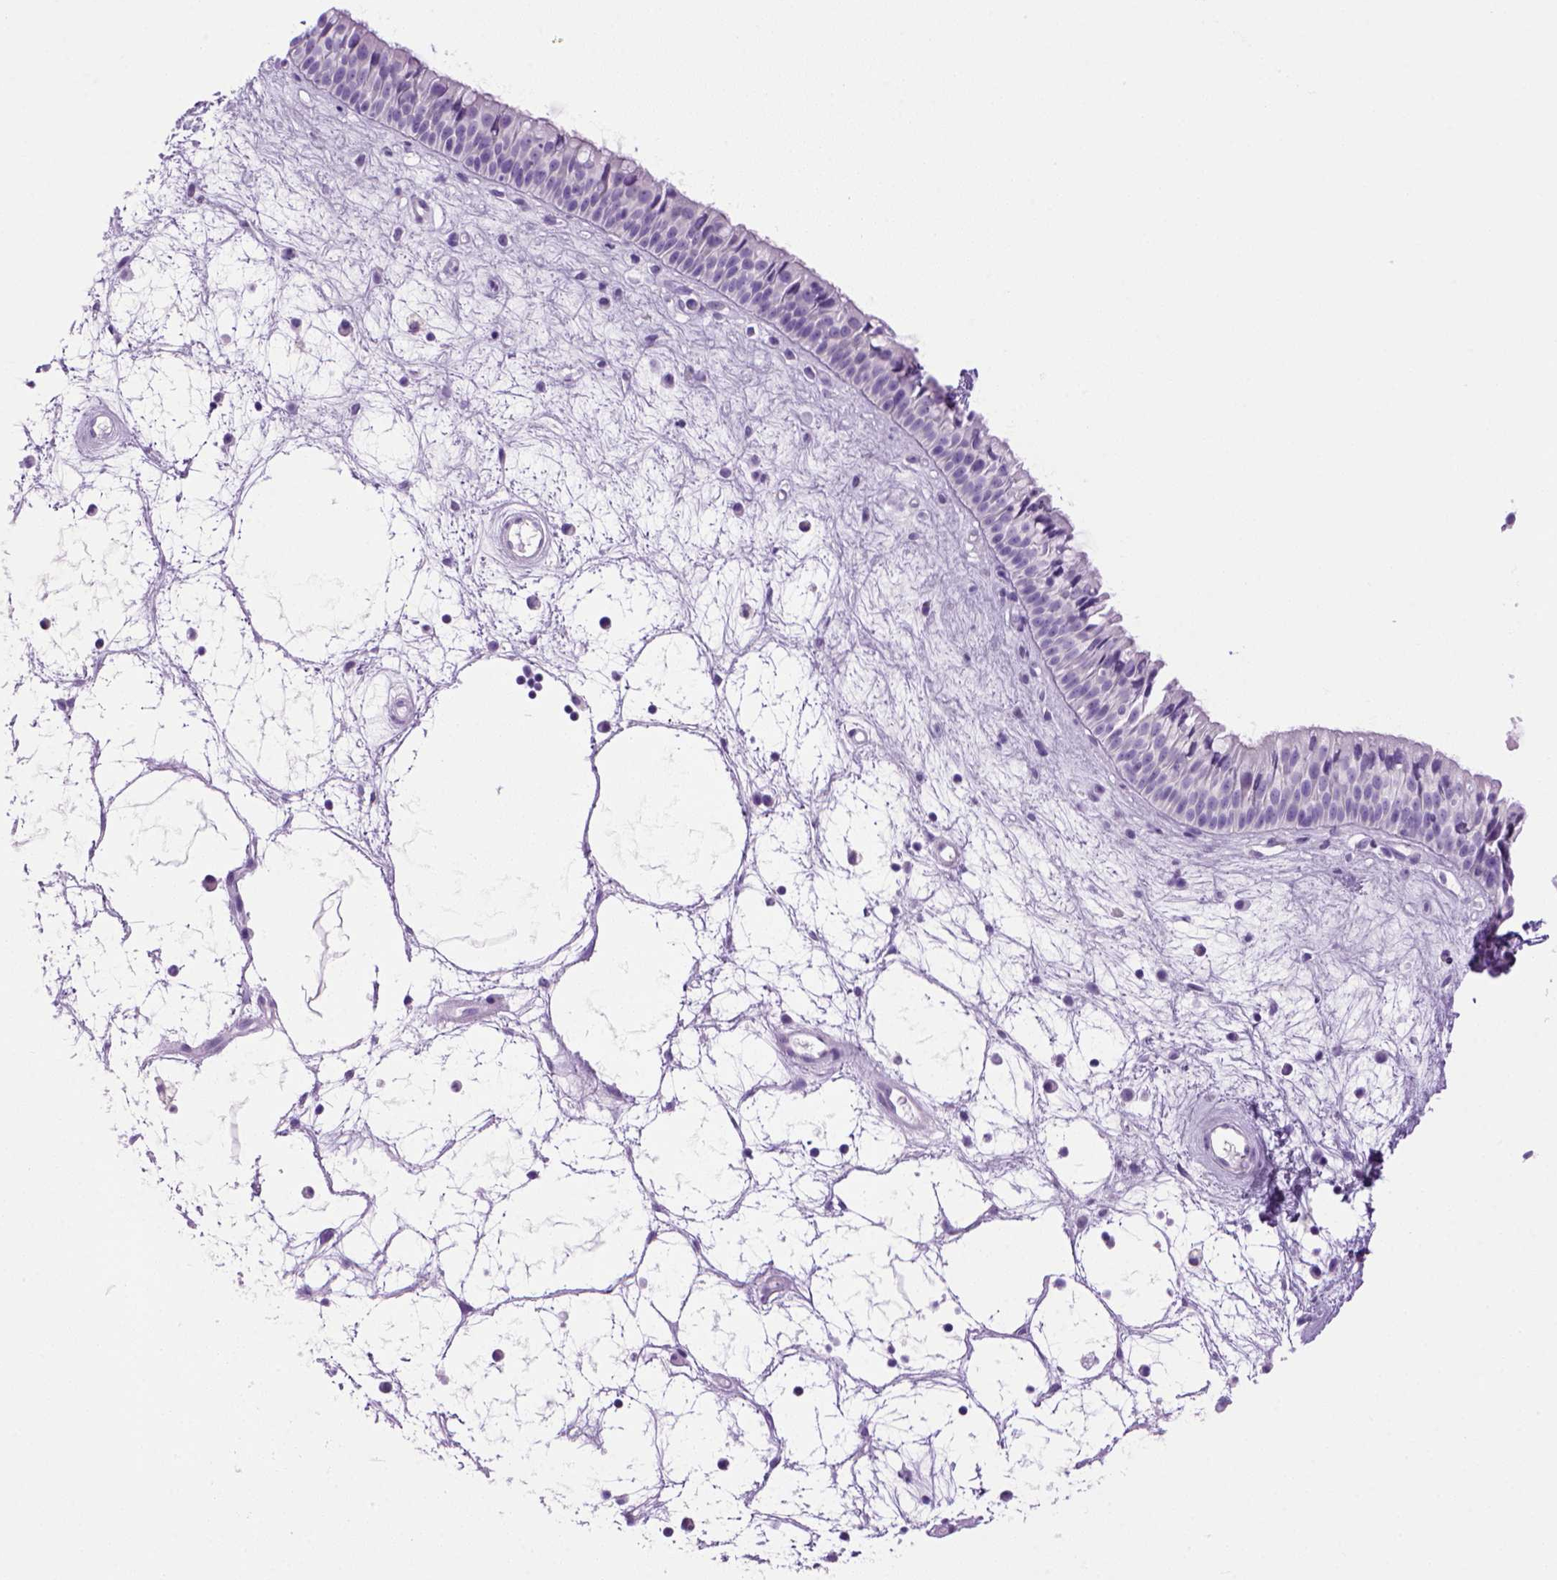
{"staining": {"intensity": "negative", "quantity": "none", "location": "none"}, "tissue": "nasopharynx", "cell_type": "Respiratory epithelial cells", "image_type": "normal", "snomed": [{"axis": "morphology", "description": "Normal tissue, NOS"}, {"axis": "topography", "description": "Nasopharynx"}], "caption": "This micrograph is of normal nasopharynx stained with immunohistochemistry to label a protein in brown with the nuclei are counter-stained blue. There is no positivity in respiratory epithelial cells.", "gene": "SGCG", "patient": {"sex": "male", "age": 69}}